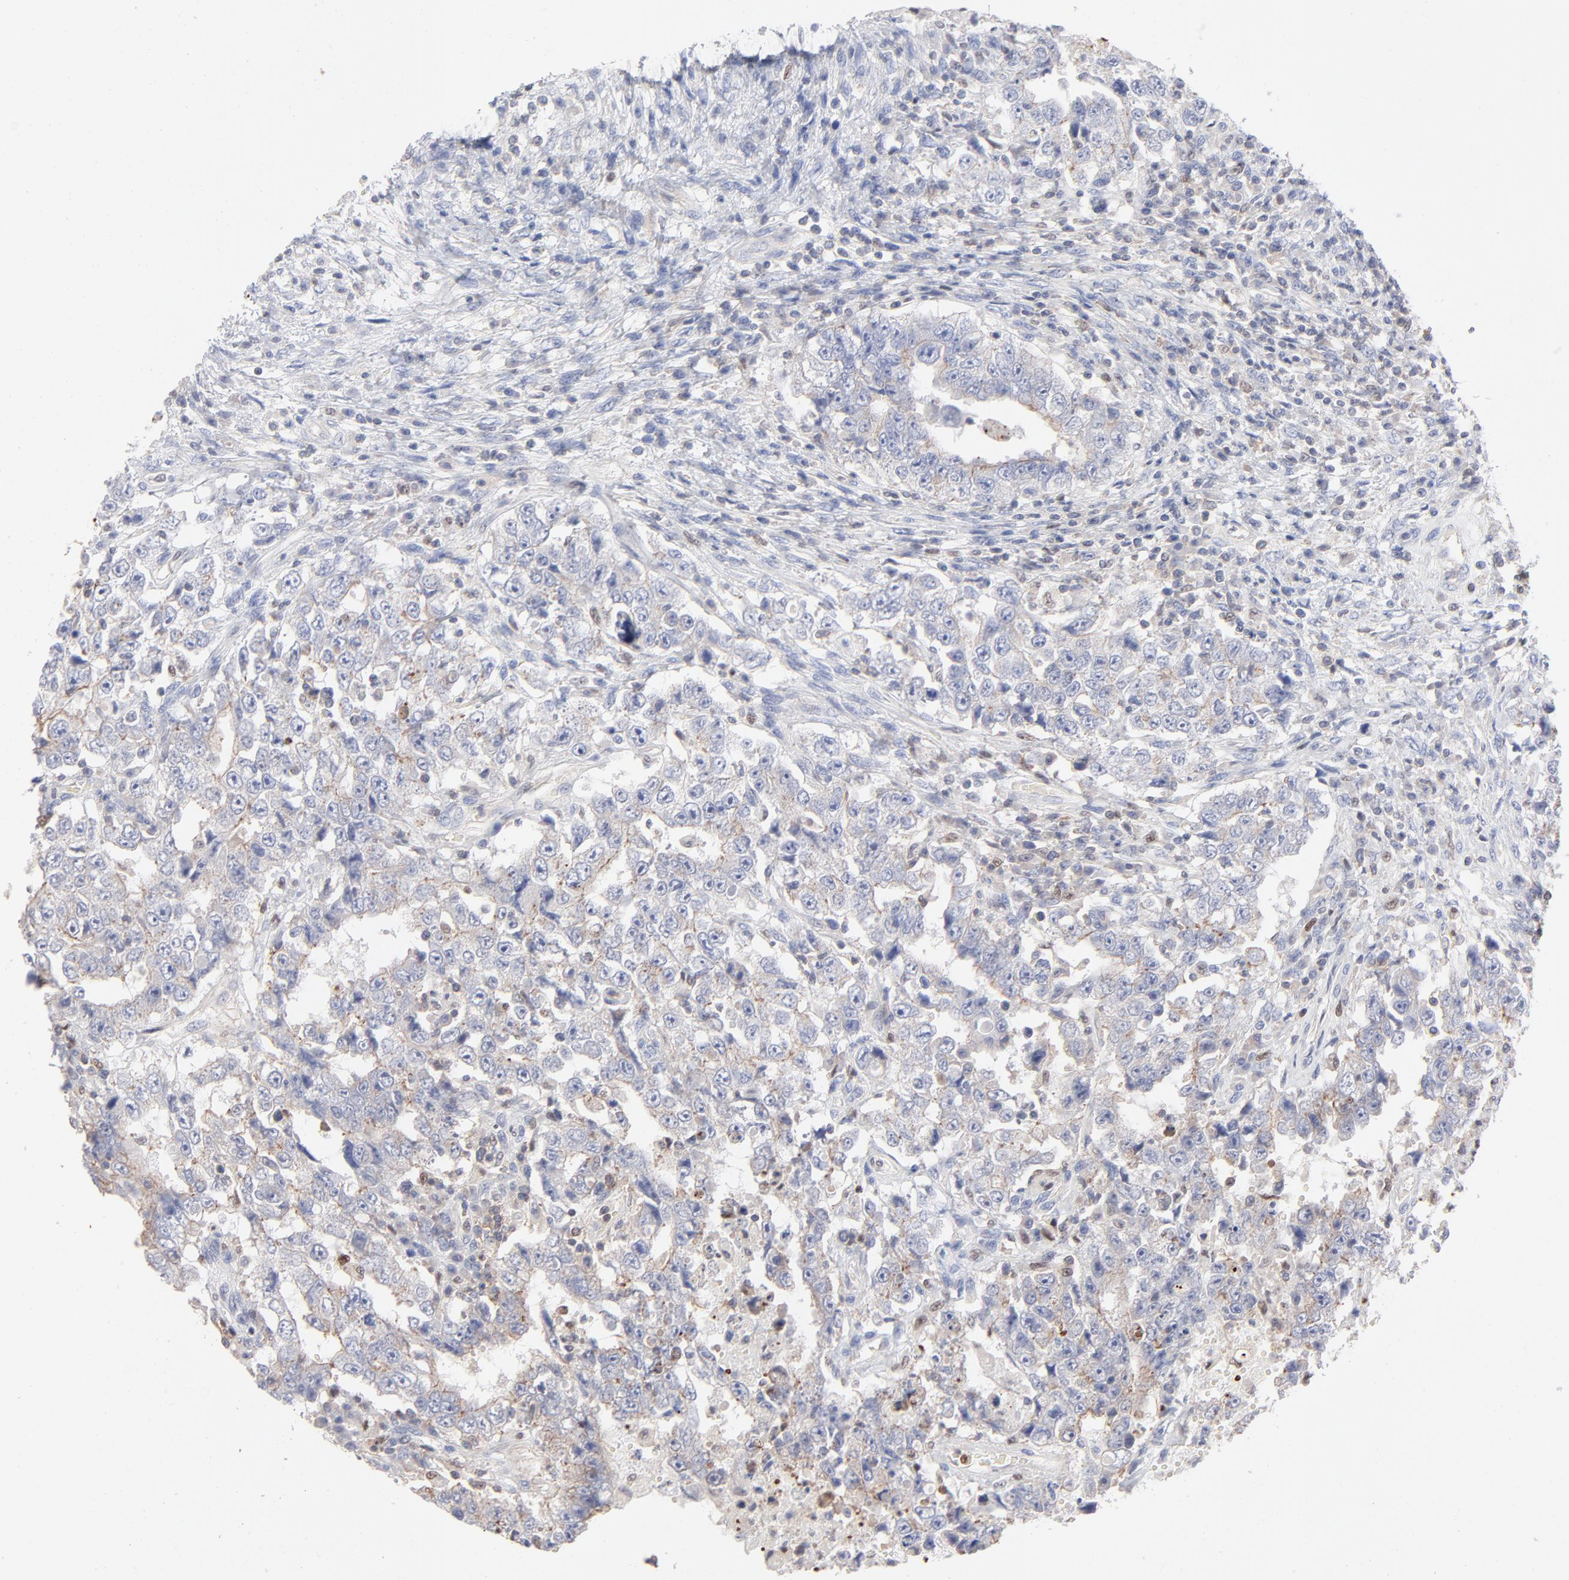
{"staining": {"intensity": "negative", "quantity": "none", "location": "none"}, "tissue": "testis cancer", "cell_type": "Tumor cells", "image_type": "cancer", "snomed": [{"axis": "morphology", "description": "Carcinoma, Embryonal, NOS"}, {"axis": "topography", "description": "Testis"}], "caption": "IHC of human testis embryonal carcinoma displays no expression in tumor cells.", "gene": "ARHGEF6", "patient": {"sex": "male", "age": 26}}